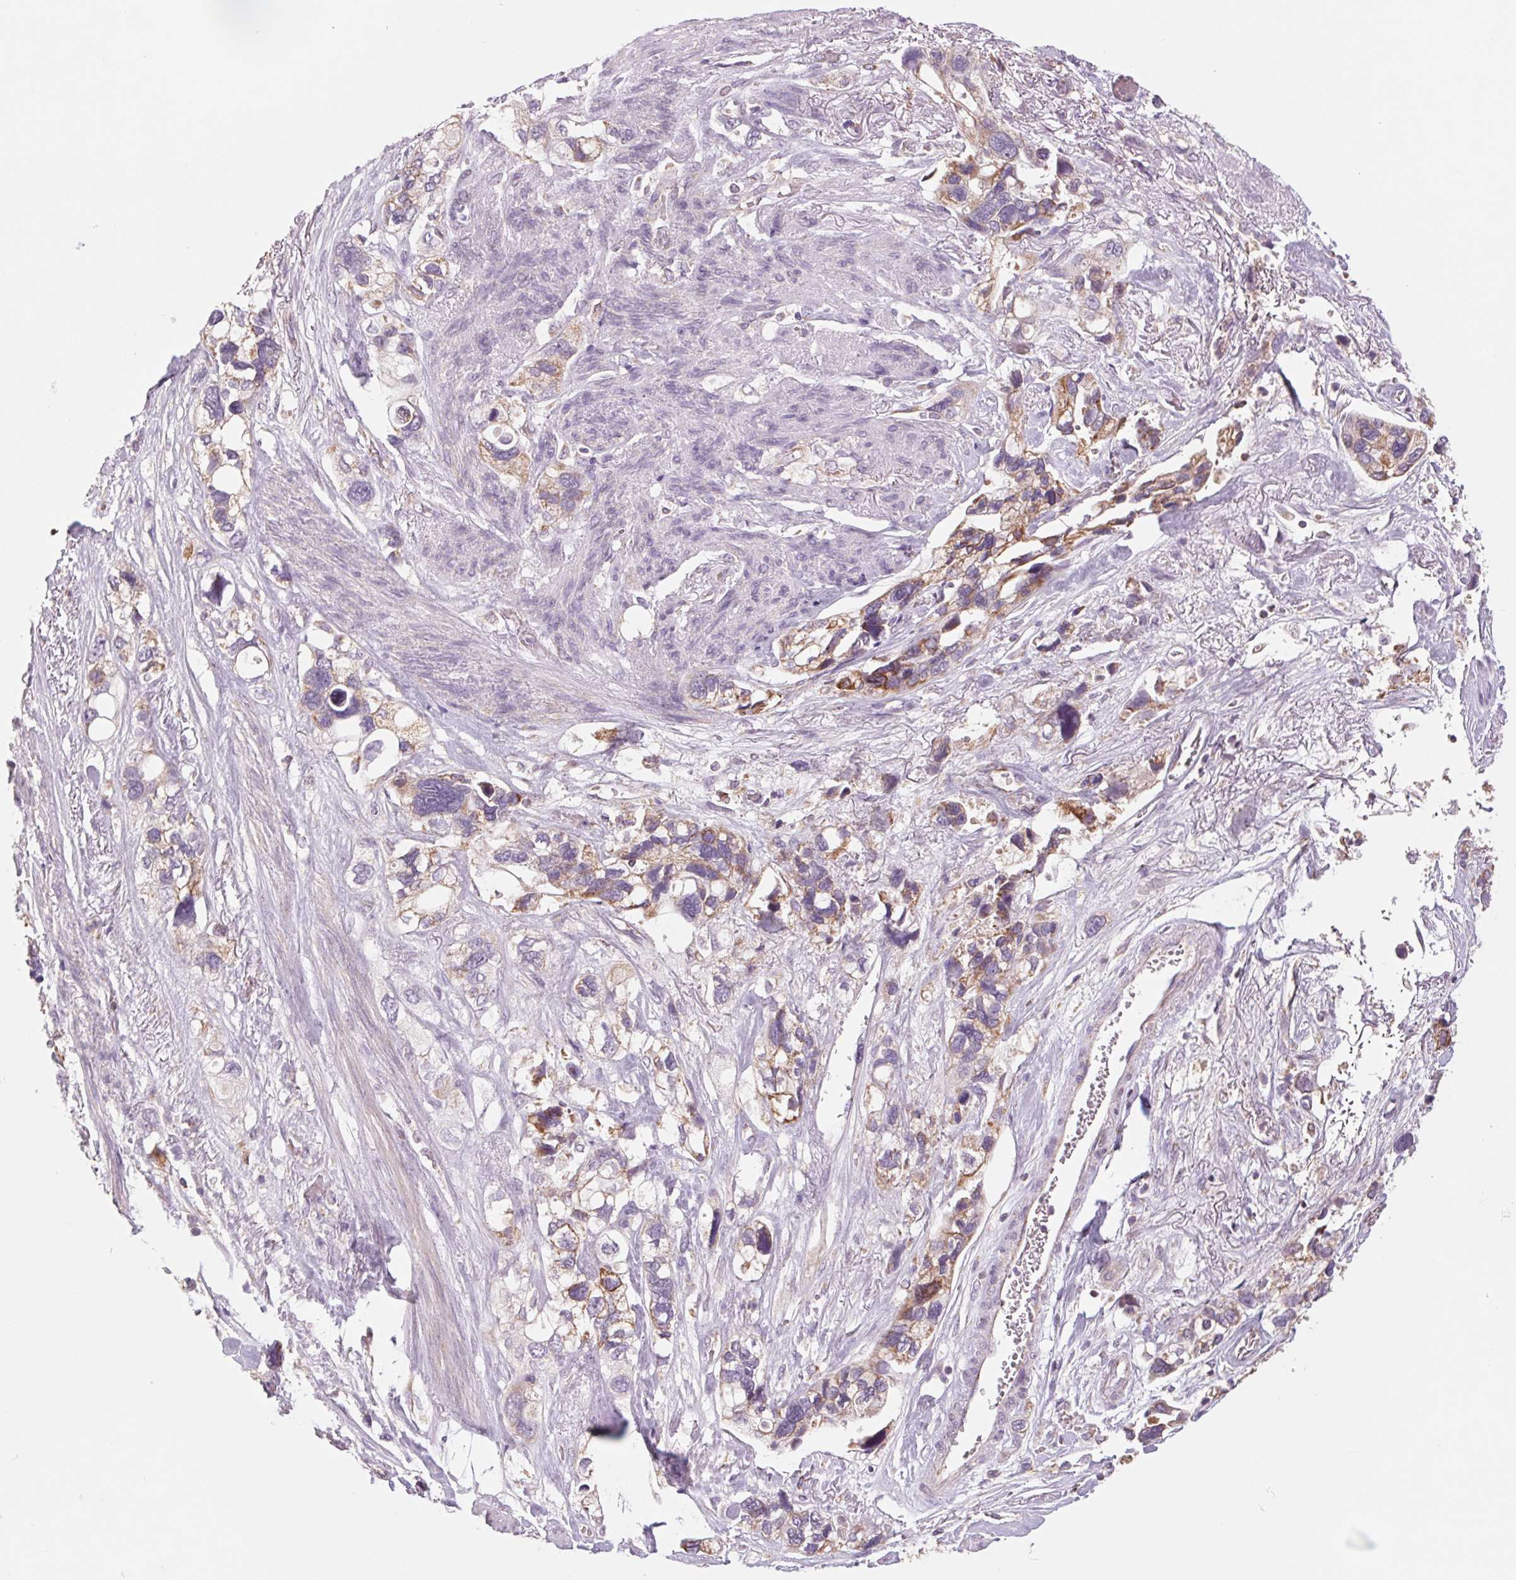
{"staining": {"intensity": "weak", "quantity": ">75%", "location": "cytoplasmic/membranous"}, "tissue": "stomach cancer", "cell_type": "Tumor cells", "image_type": "cancer", "snomed": [{"axis": "morphology", "description": "Adenocarcinoma, NOS"}, {"axis": "topography", "description": "Stomach, upper"}], "caption": "This micrograph displays stomach cancer stained with IHC to label a protein in brown. The cytoplasmic/membranous of tumor cells show weak positivity for the protein. Nuclei are counter-stained blue.", "gene": "COX6A1", "patient": {"sex": "female", "age": 81}}